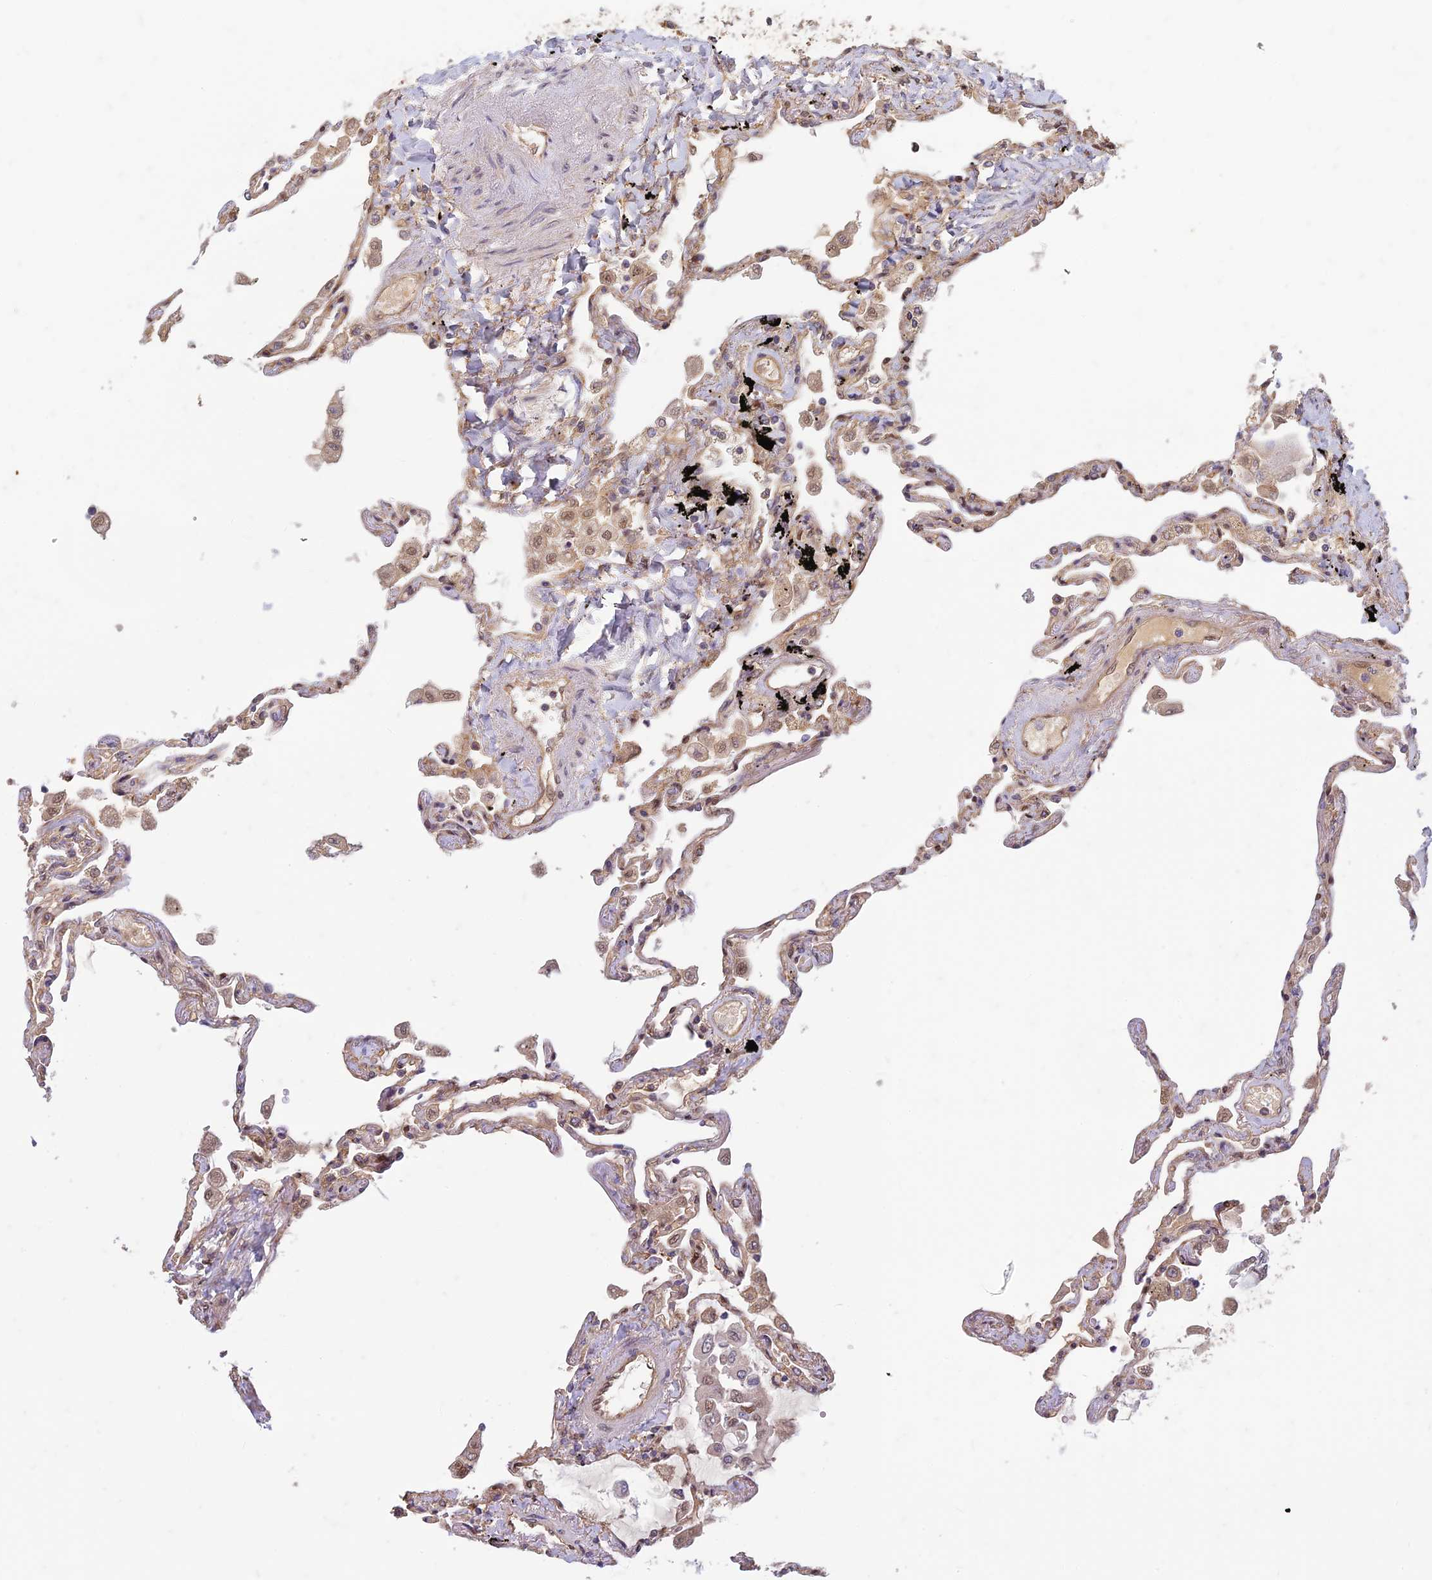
{"staining": {"intensity": "moderate", "quantity": ">75%", "location": "cytoplasmic/membranous"}, "tissue": "lung", "cell_type": "Alveolar cells", "image_type": "normal", "snomed": [{"axis": "morphology", "description": "Normal tissue, NOS"}, {"axis": "topography", "description": "Lung"}], "caption": "Lung was stained to show a protein in brown. There is medium levels of moderate cytoplasmic/membranous expression in about >75% of alveolar cells. The protein of interest is shown in brown color, while the nuclei are stained blue.", "gene": "TCF25", "patient": {"sex": "female", "age": 67}}